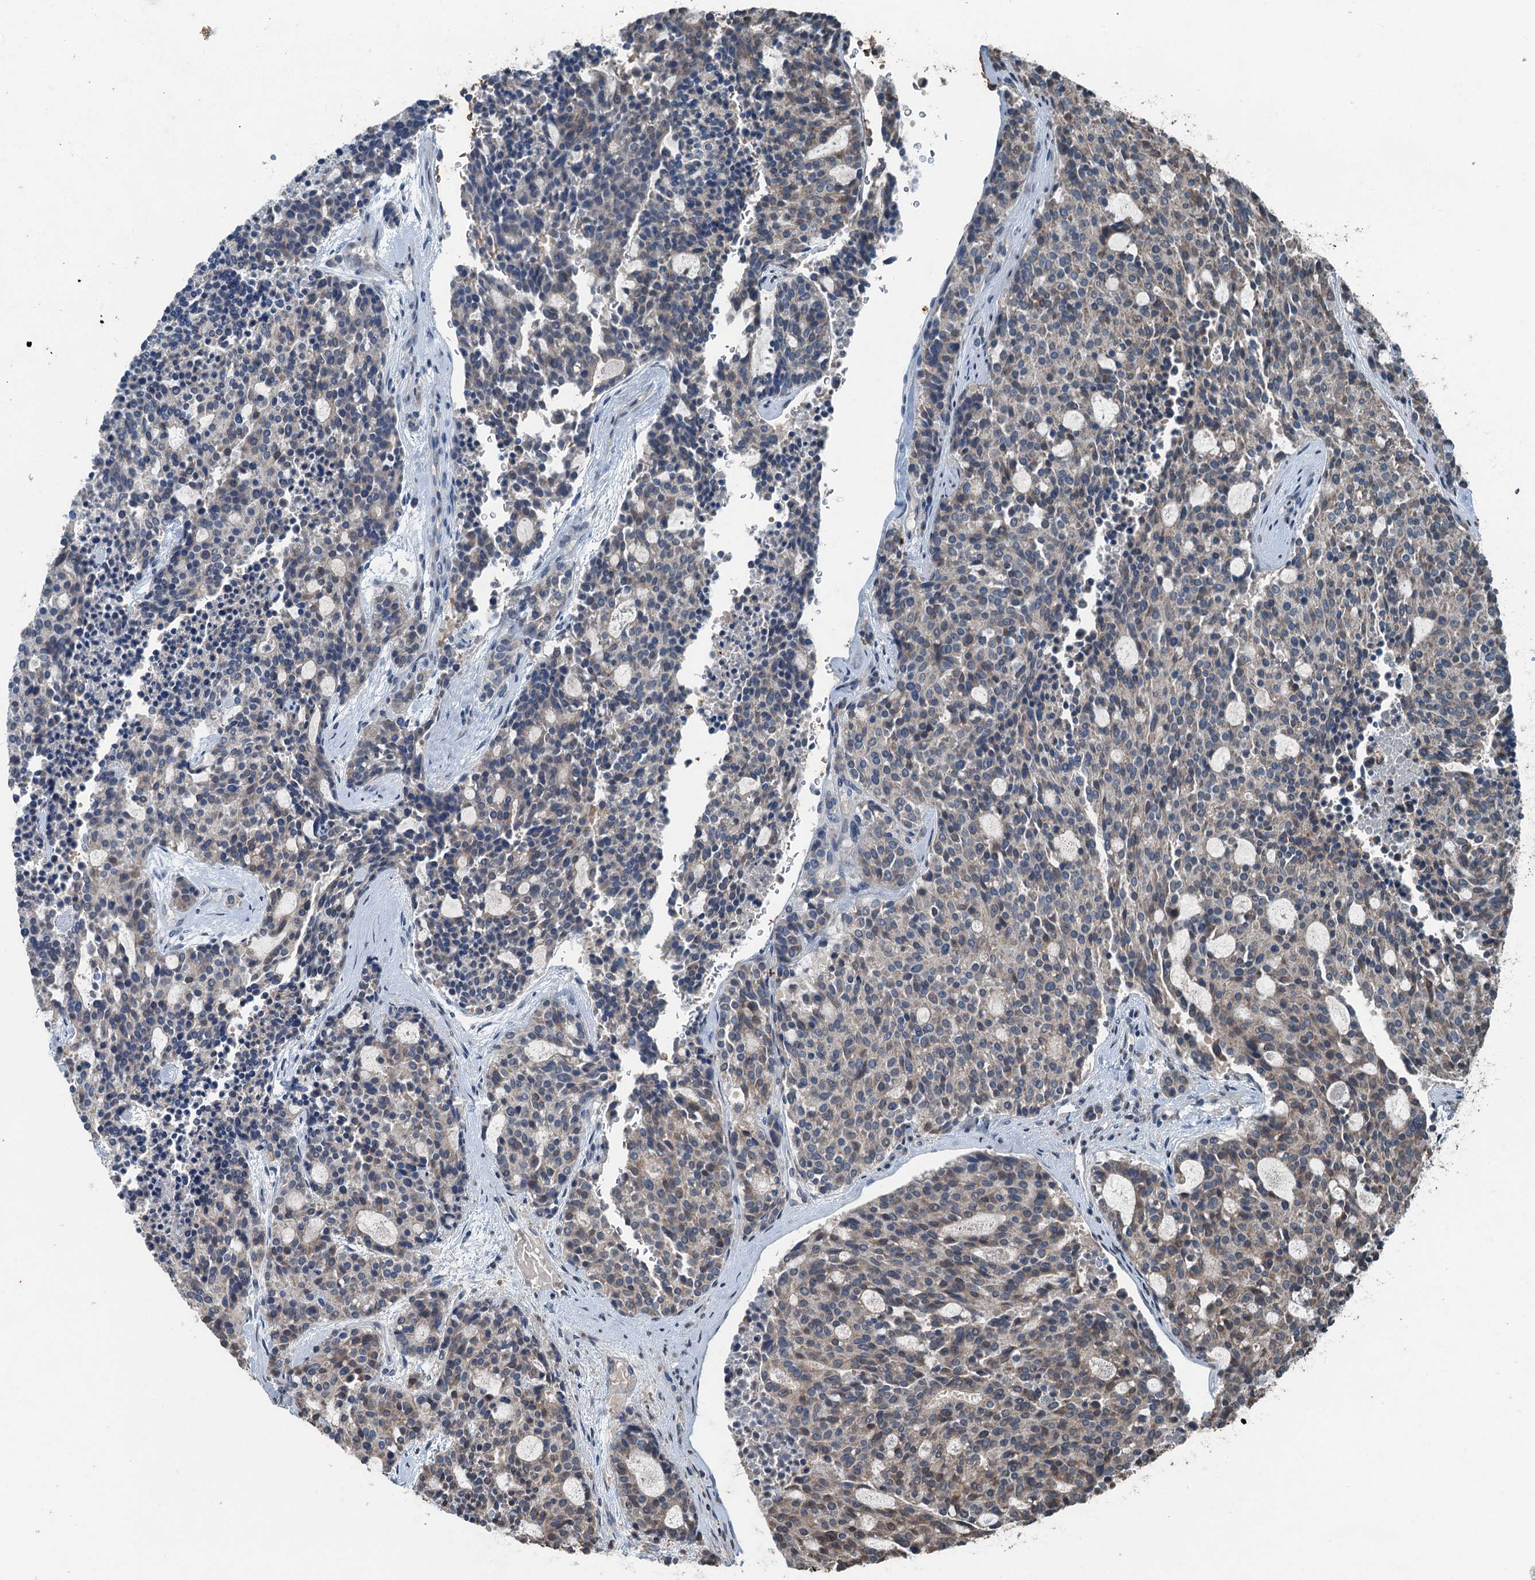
{"staining": {"intensity": "weak", "quantity": "<25%", "location": "cytoplasmic/membranous"}, "tissue": "carcinoid", "cell_type": "Tumor cells", "image_type": "cancer", "snomed": [{"axis": "morphology", "description": "Carcinoid, malignant, NOS"}, {"axis": "topography", "description": "Pancreas"}], "caption": "This is an immunohistochemistry histopathology image of carcinoid. There is no expression in tumor cells.", "gene": "TCTN1", "patient": {"sex": "female", "age": 54}}